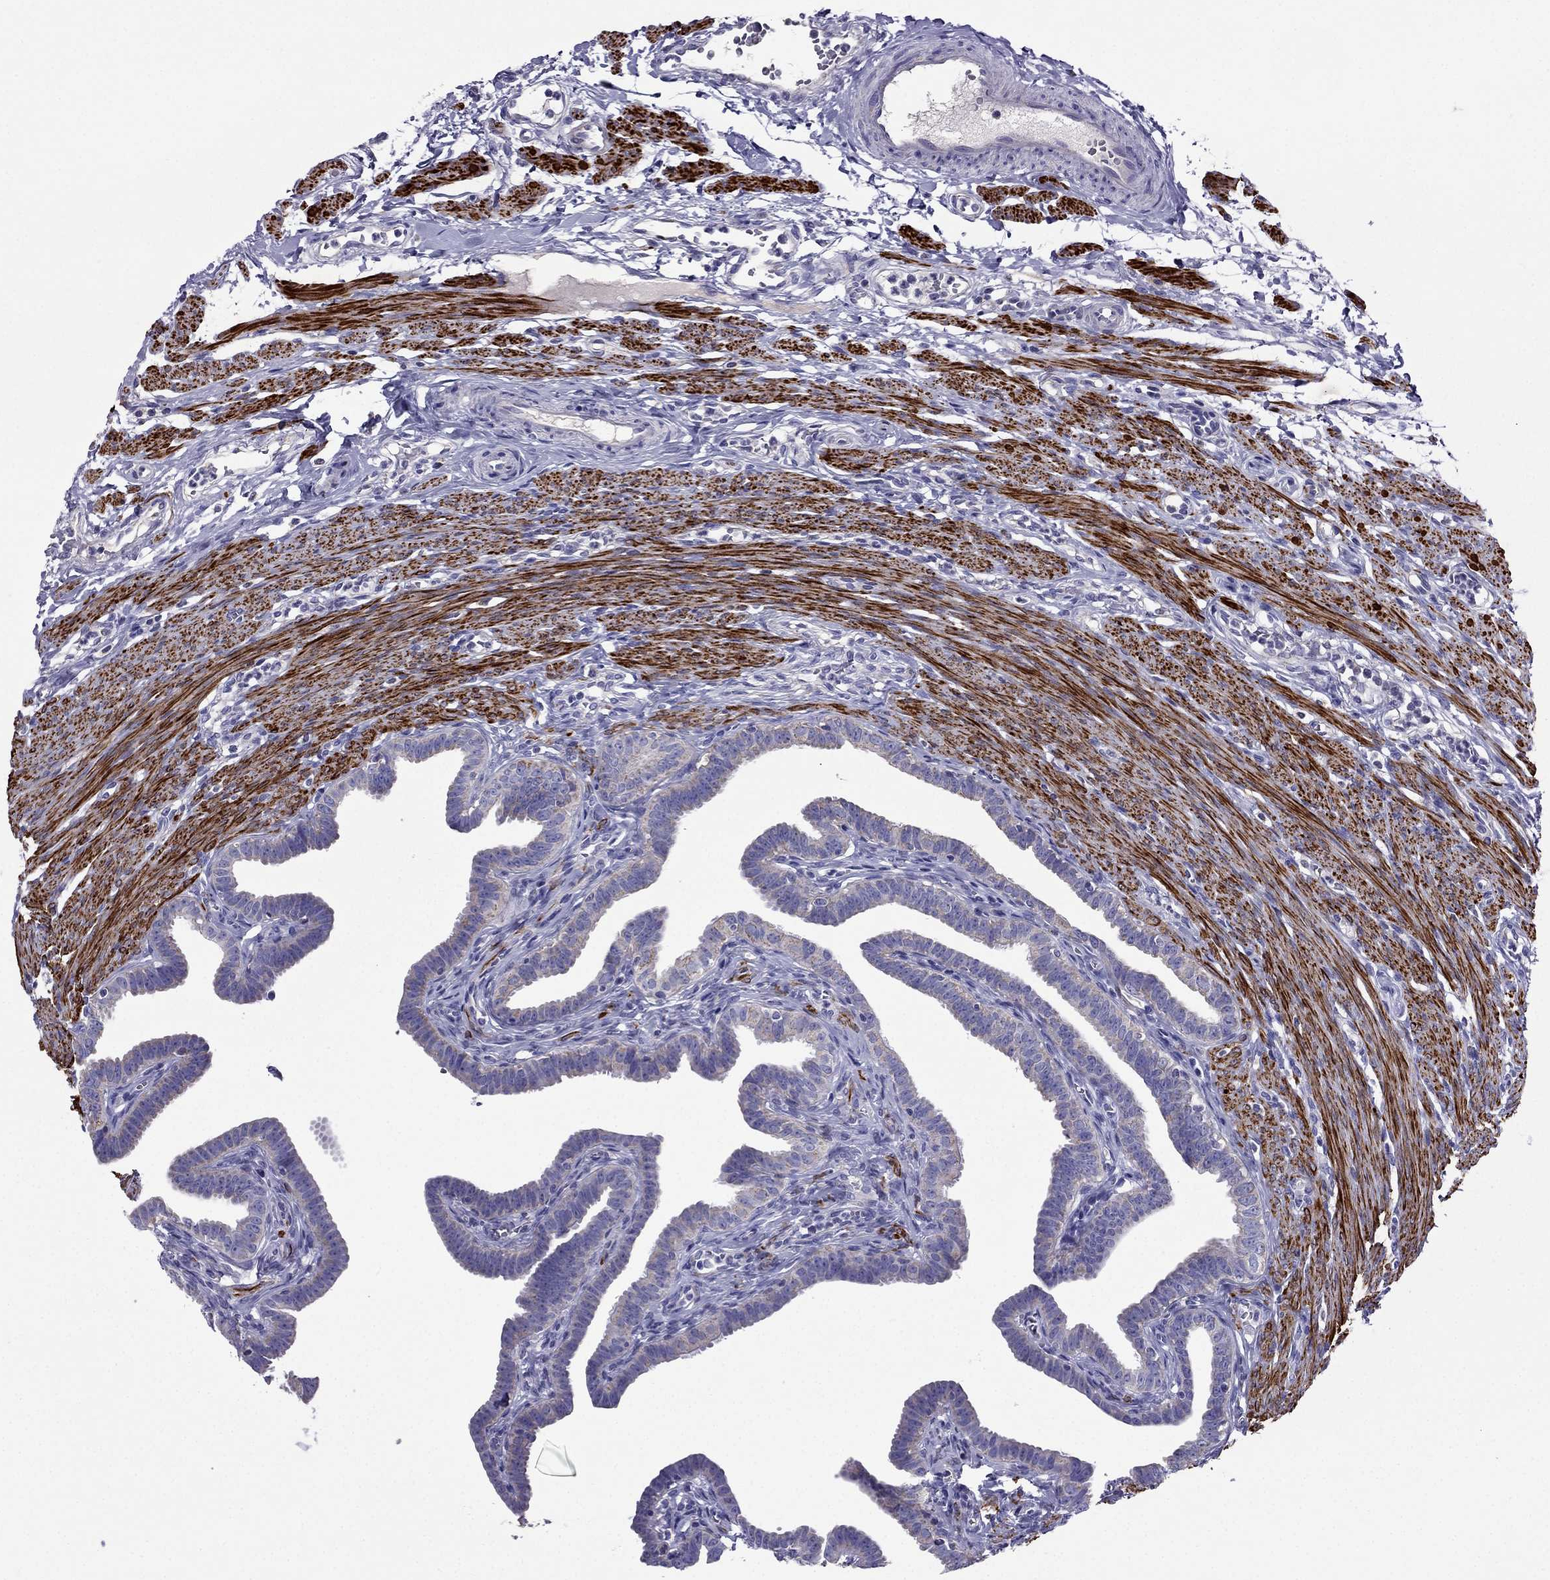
{"staining": {"intensity": "weak", "quantity": "<25%", "location": "cytoplasmic/membranous"}, "tissue": "fallopian tube", "cell_type": "Glandular cells", "image_type": "normal", "snomed": [{"axis": "morphology", "description": "Normal tissue, NOS"}, {"axis": "topography", "description": "Fallopian tube"}, {"axis": "topography", "description": "Ovary"}], "caption": "DAB (3,3'-diaminobenzidine) immunohistochemical staining of normal fallopian tube shows no significant expression in glandular cells. (Stains: DAB IHC with hematoxylin counter stain, Microscopy: brightfield microscopy at high magnification).", "gene": "DSC1", "patient": {"sex": "female", "age": 33}}